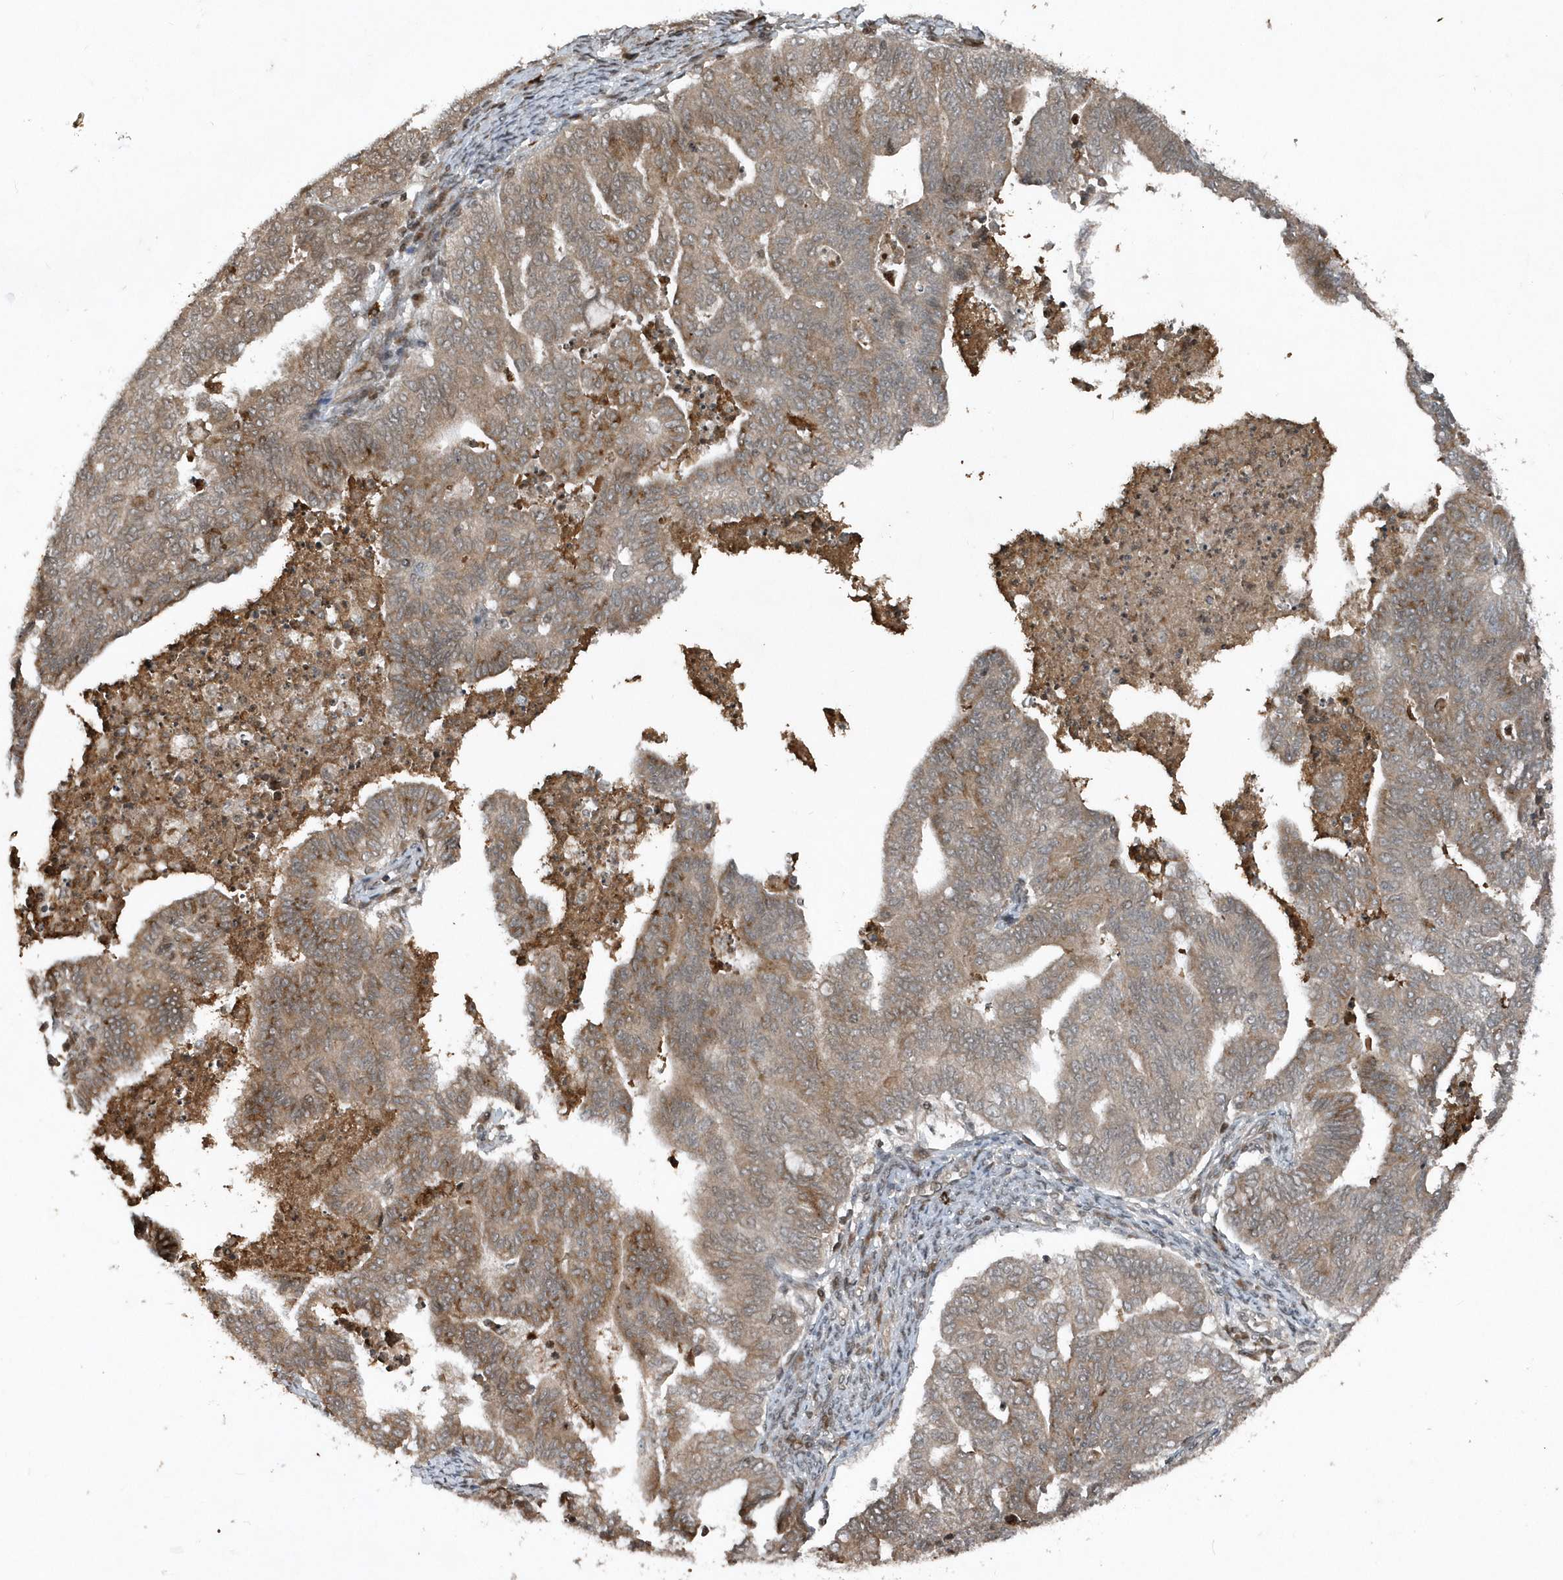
{"staining": {"intensity": "moderate", "quantity": ">75%", "location": "cytoplasmic/membranous"}, "tissue": "endometrial cancer", "cell_type": "Tumor cells", "image_type": "cancer", "snomed": [{"axis": "morphology", "description": "Adenocarcinoma, NOS"}, {"axis": "topography", "description": "Endometrium"}], "caption": "Immunohistochemical staining of endometrial cancer (adenocarcinoma) demonstrates medium levels of moderate cytoplasmic/membranous protein staining in about >75% of tumor cells. The staining is performed using DAB (3,3'-diaminobenzidine) brown chromogen to label protein expression. The nuclei are counter-stained blue using hematoxylin.", "gene": "EIF2B1", "patient": {"sex": "female", "age": 79}}